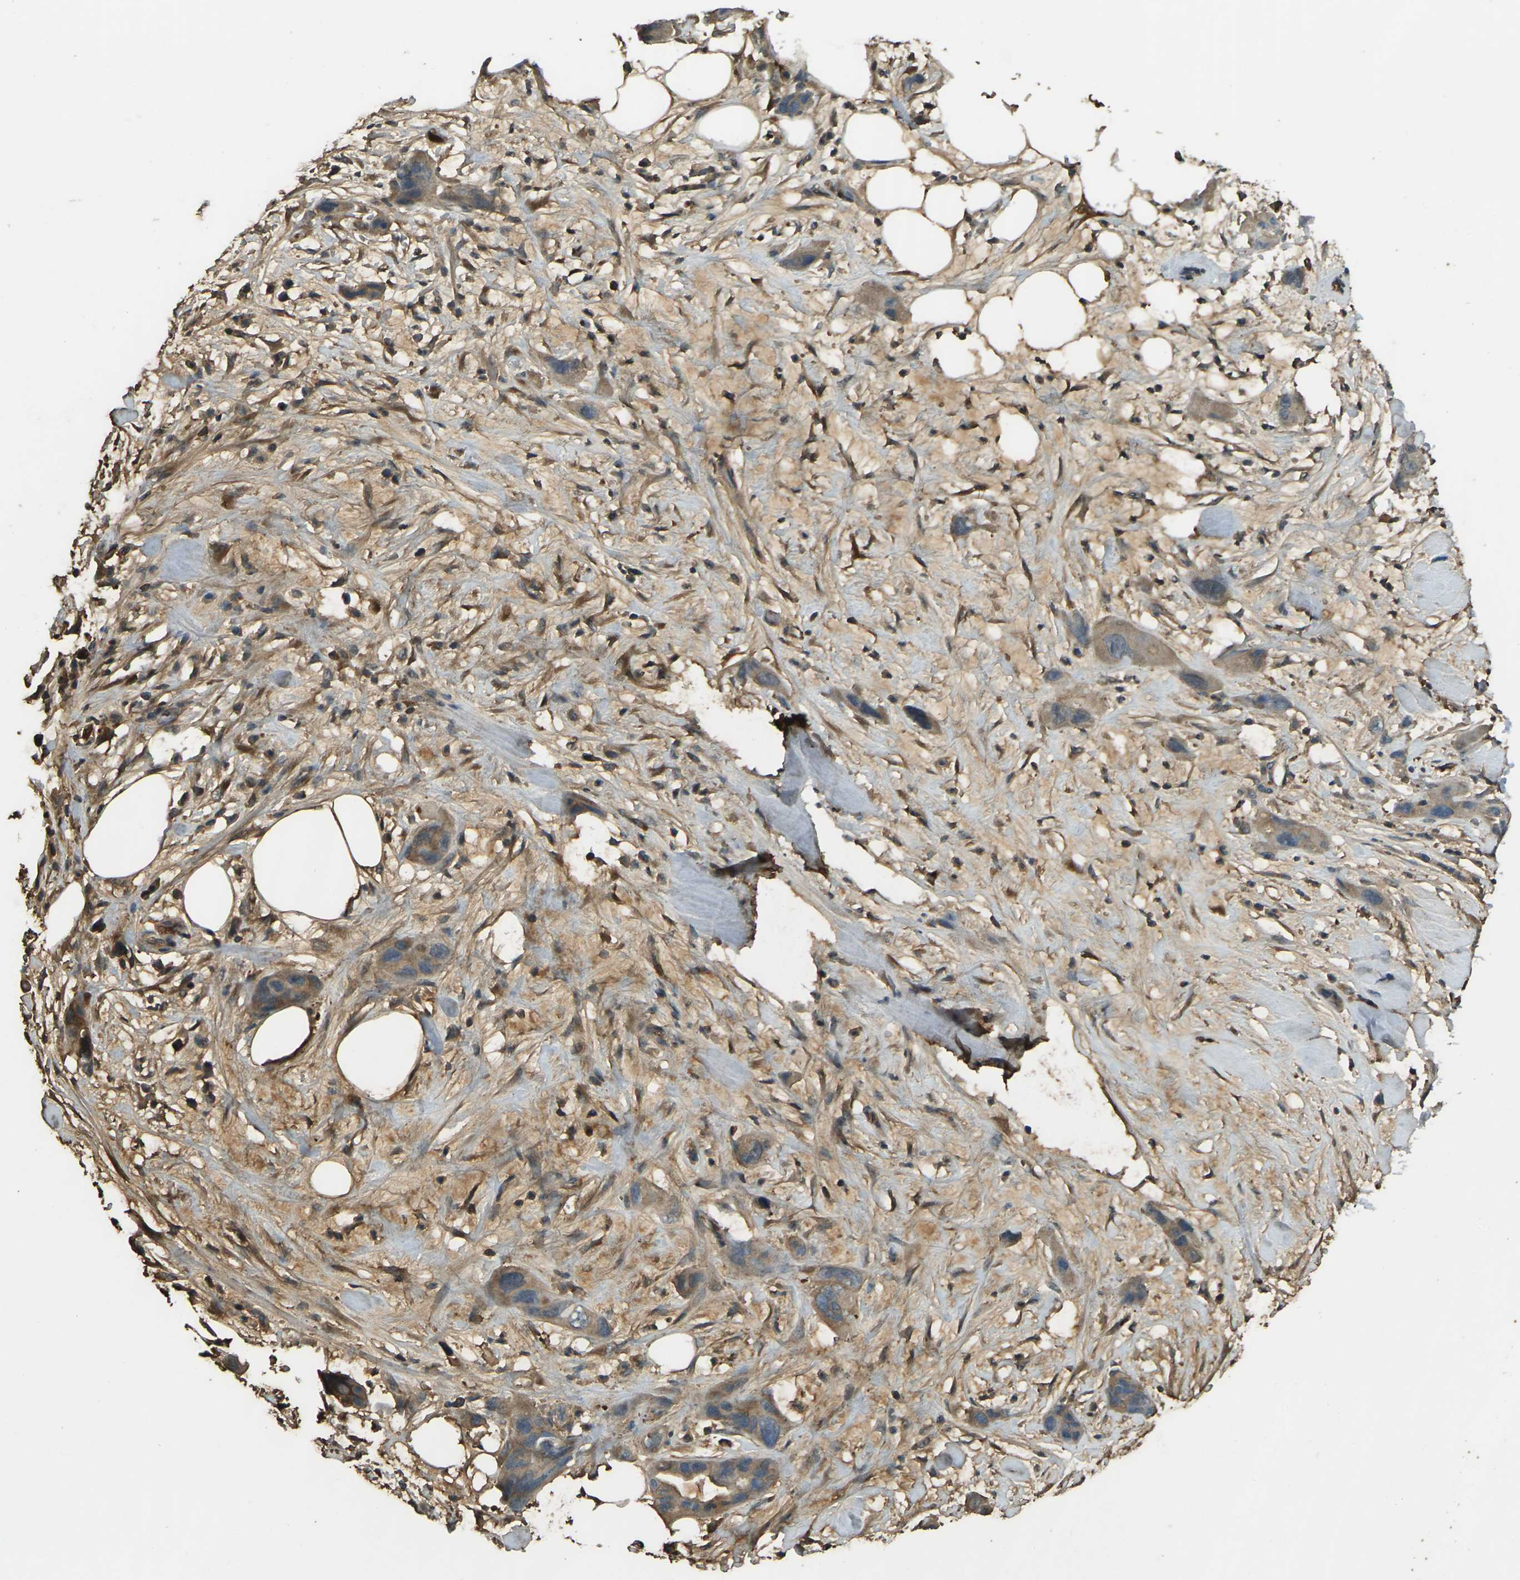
{"staining": {"intensity": "moderate", "quantity": ">75%", "location": "cytoplasmic/membranous"}, "tissue": "pancreatic cancer", "cell_type": "Tumor cells", "image_type": "cancer", "snomed": [{"axis": "morphology", "description": "Adenocarcinoma, NOS"}, {"axis": "topography", "description": "Pancreas"}], "caption": "DAB immunohistochemical staining of pancreatic cancer reveals moderate cytoplasmic/membranous protein expression in approximately >75% of tumor cells.", "gene": "CYP1B1", "patient": {"sex": "female", "age": 71}}